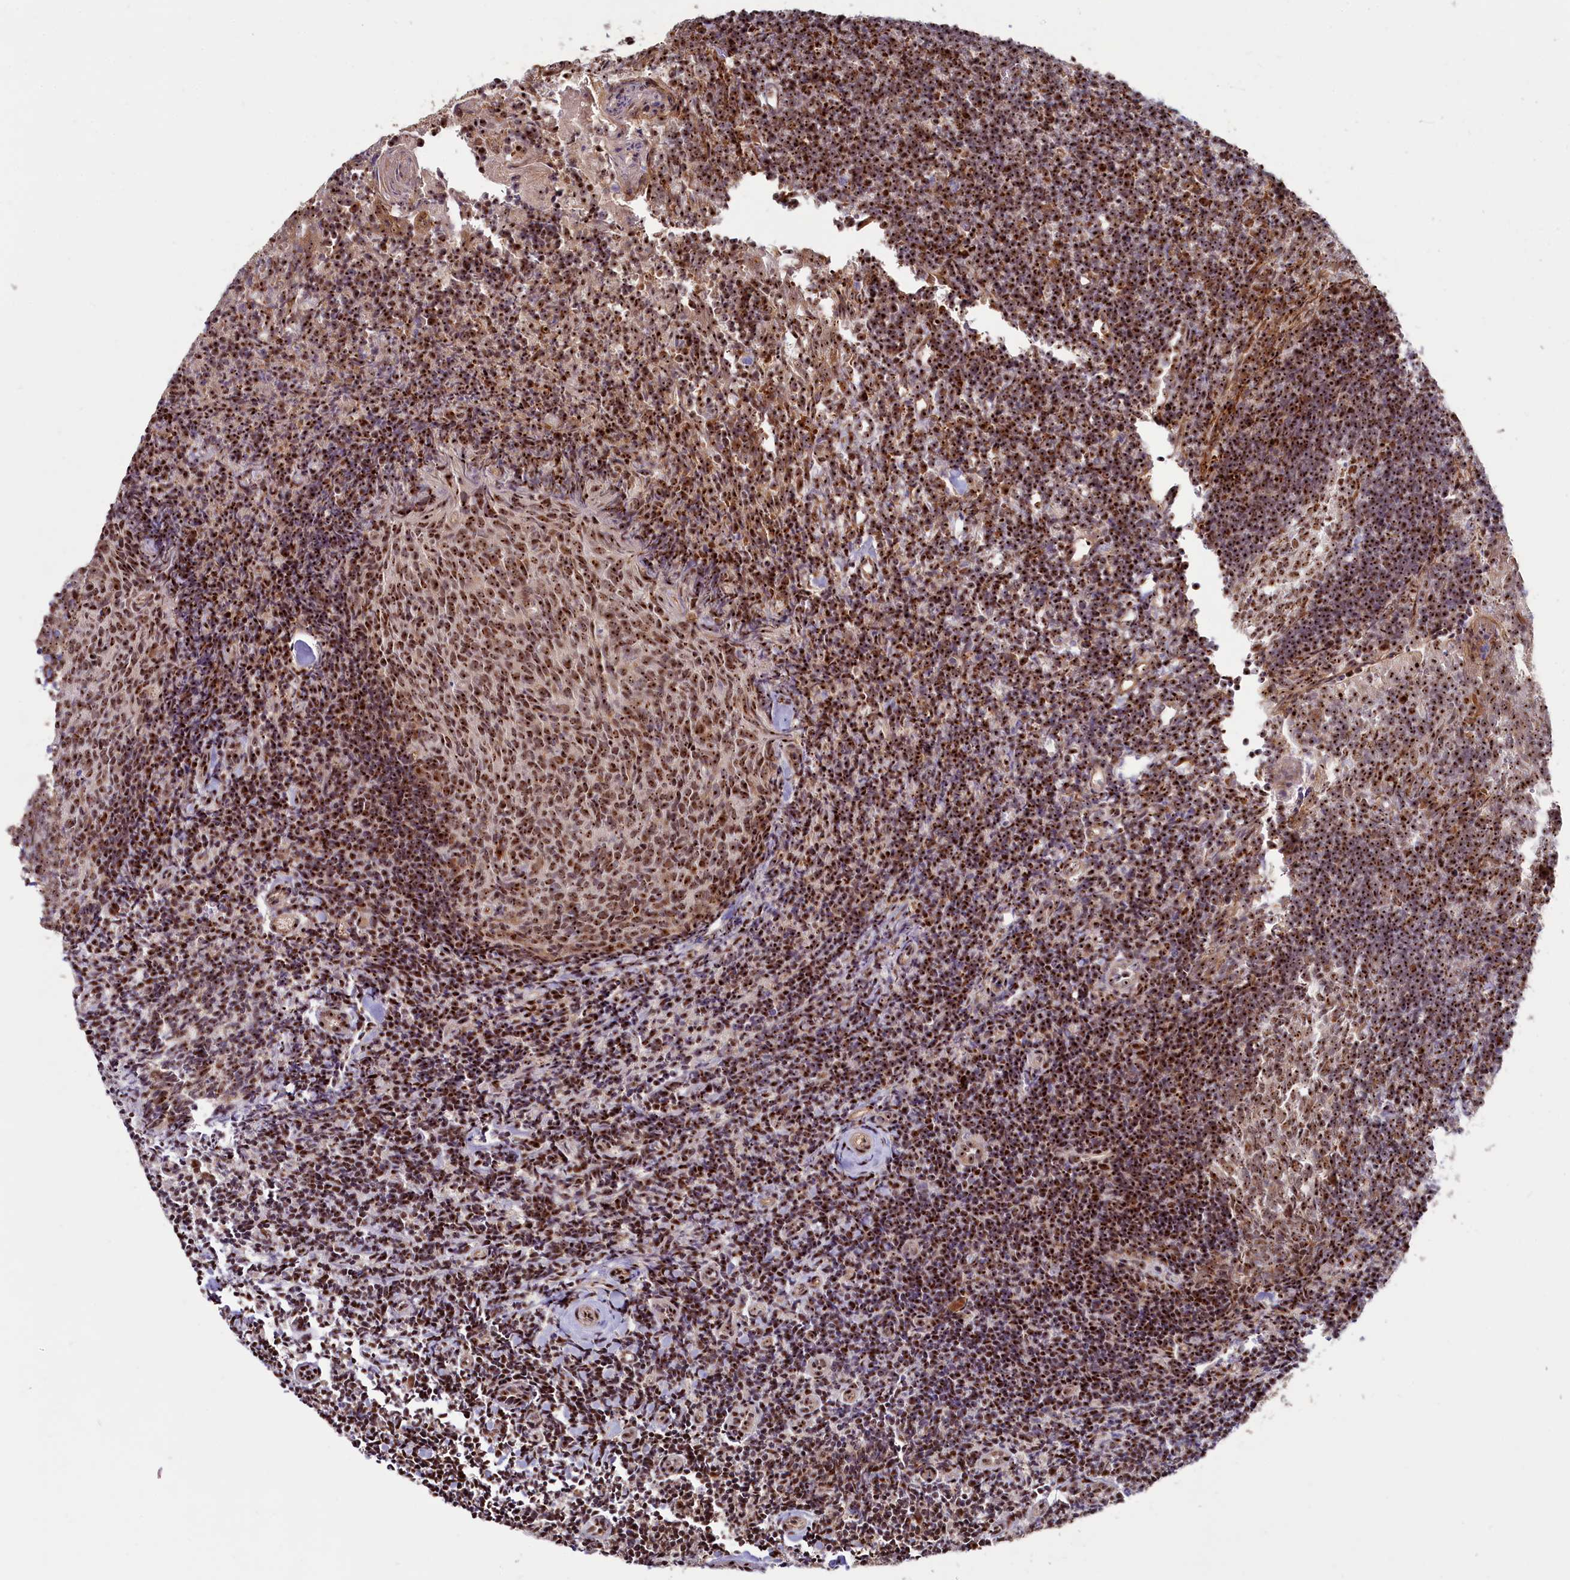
{"staining": {"intensity": "moderate", "quantity": ">75%", "location": "cytoplasmic/membranous,nuclear"}, "tissue": "tonsil", "cell_type": "Germinal center cells", "image_type": "normal", "snomed": [{"axis": "morphology", "description": "Normal tissue, NOS"}, {"axis": "topography", "description": "Tonsil"}], "caption": "Protein staining displays moderate cytoplasmic/membranous,nuclear staining in approximately >75% of germinal center cells in unremarkable tonsil.", "gene": "TCOF1", "patient": {"sex": "female", "age": 10}}